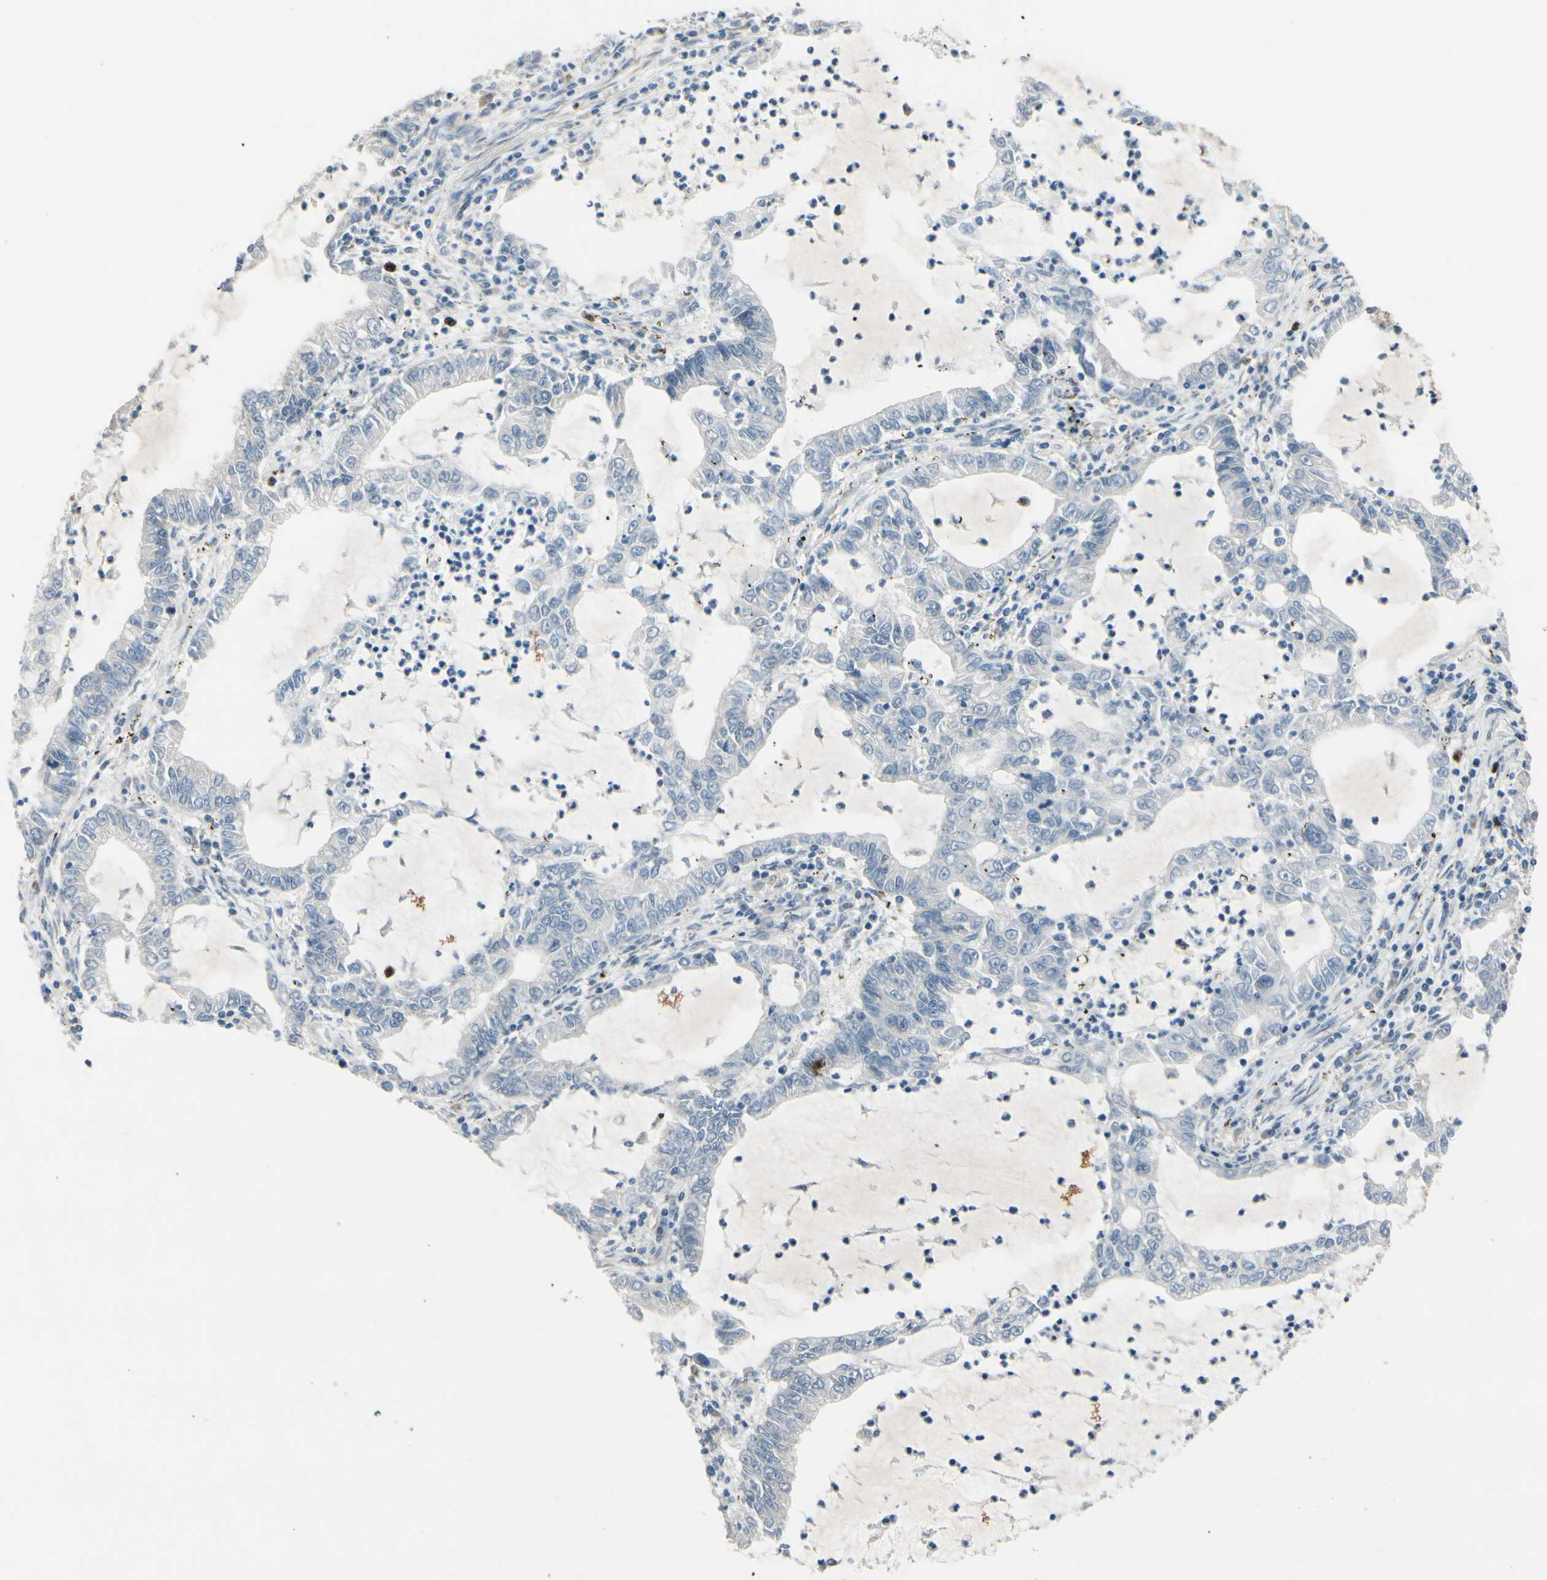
{"staining": {"intensity": "negative", "quantity": "none", "location": "none"}, "tissue": "lung cancer", "cell_type": "Tumor cells", "image_type": "cancer", "snomed": [{"axis": "morphology", "description": "Adenocarcinoma, NOS"}, {"axis": "topography", "description": "Lung"}], "caption": "Lung cancer (adenocarcinoma) was stained to show a protein in brown. There is no significant staining in tumor cells. (Stains: DAB (3,3'-diaminobenzidine) immunohistochemistry with hematoxylin counter stain, Microscopy: brightfield microscopy at high magnification).", "gene": "CLCC1", "patient": {"sex": "female", "age": 51}}